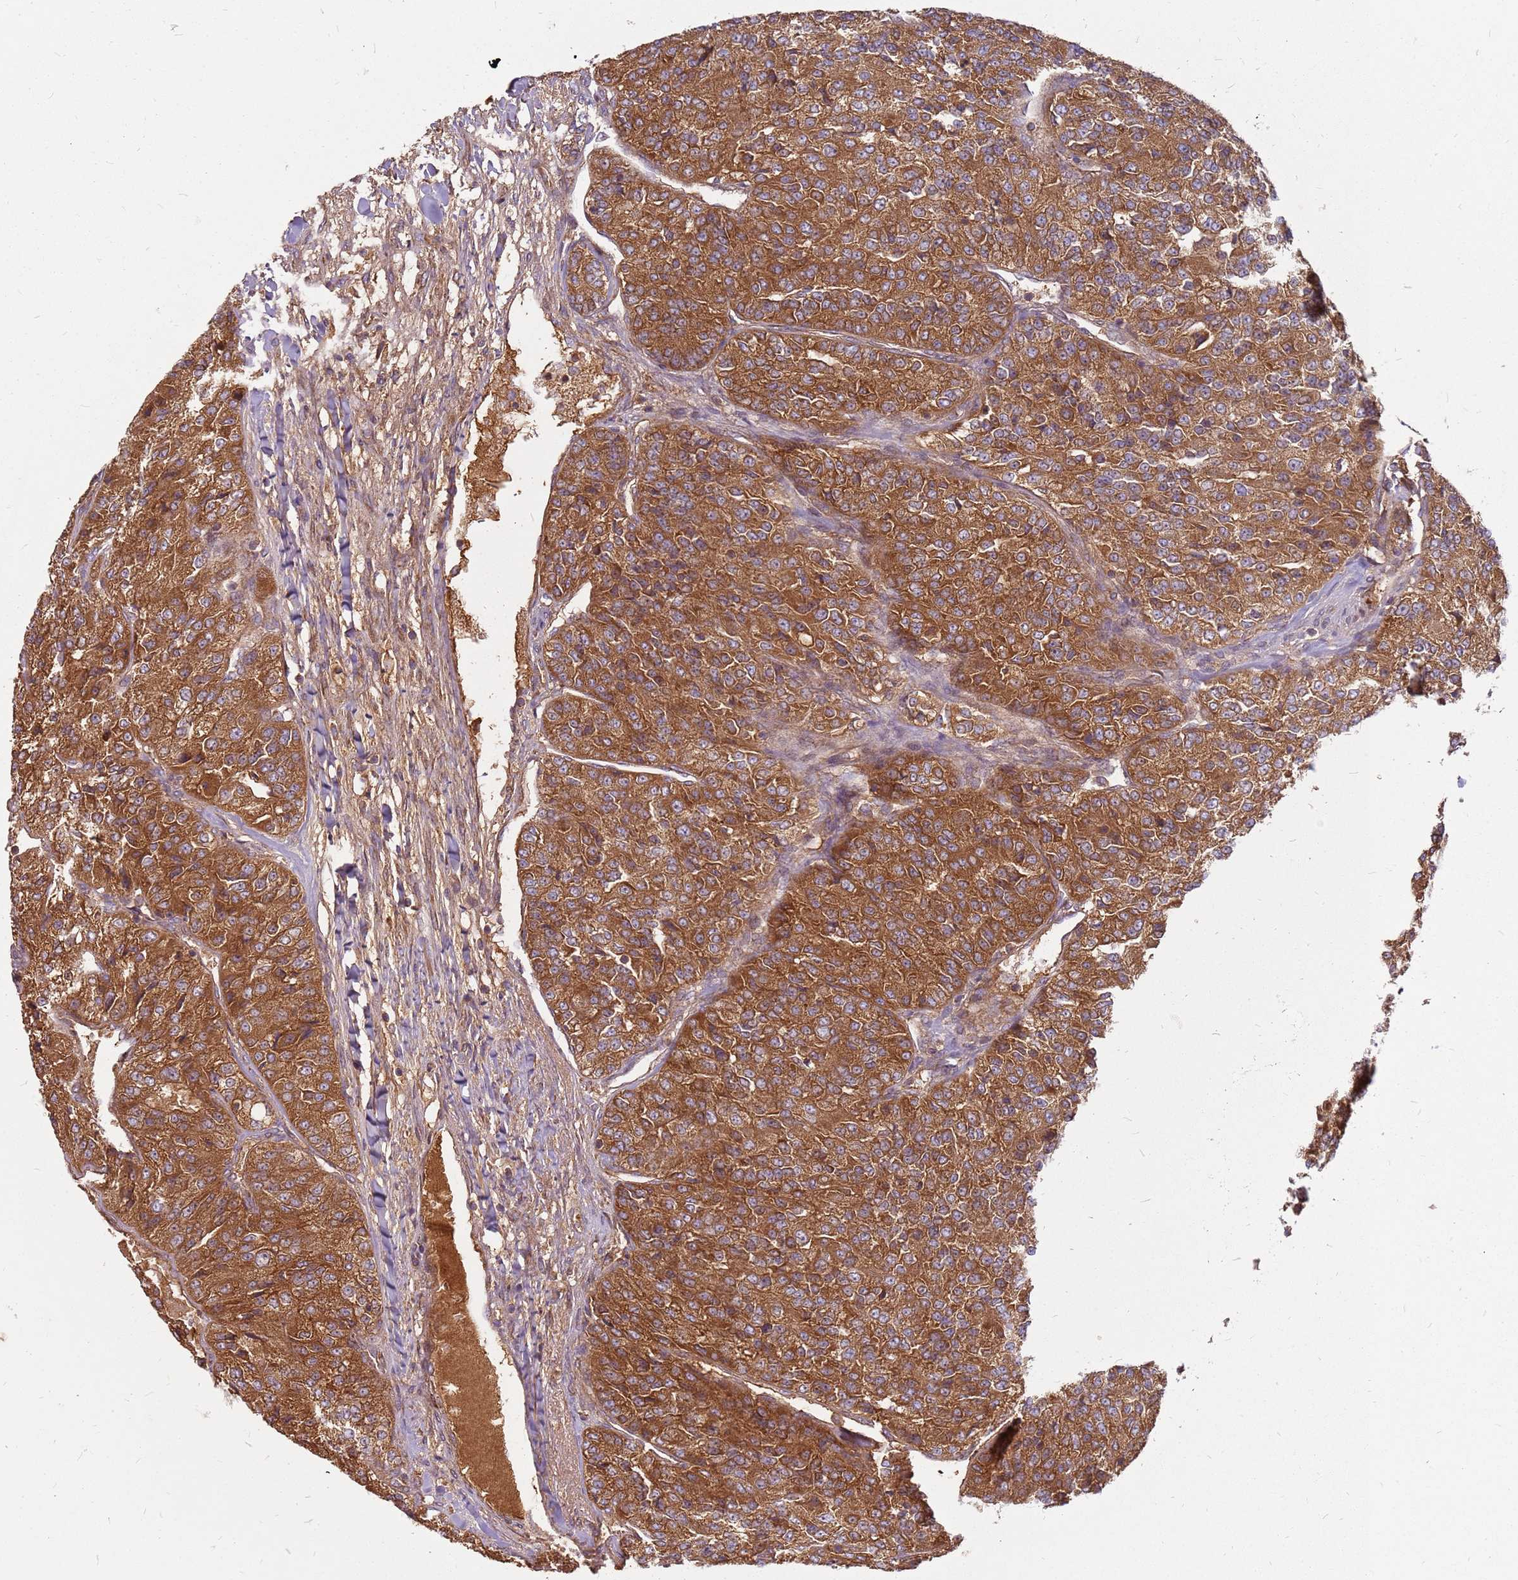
{"staining": {"intensity": "strong", "quantity": ">75%", "location": "cytoplasmic/membranous"}, "tissue": "renal cancer", "cell_type": "Tumor cells", "image_type": "cancer", "snomed": [{"axis": "morphology", "description": "Adenocarcinoma, NOS"}, {"axis": "topography", "description": "Kidney"}], "caption": "Strong cytoplasmic/membranous expression for a protein is present in approximately >75% of tumor cells of renal cancer using immunohistochemistry.", "gene": "CCDC159", "patient": {"sex": "female", "age": 63}}